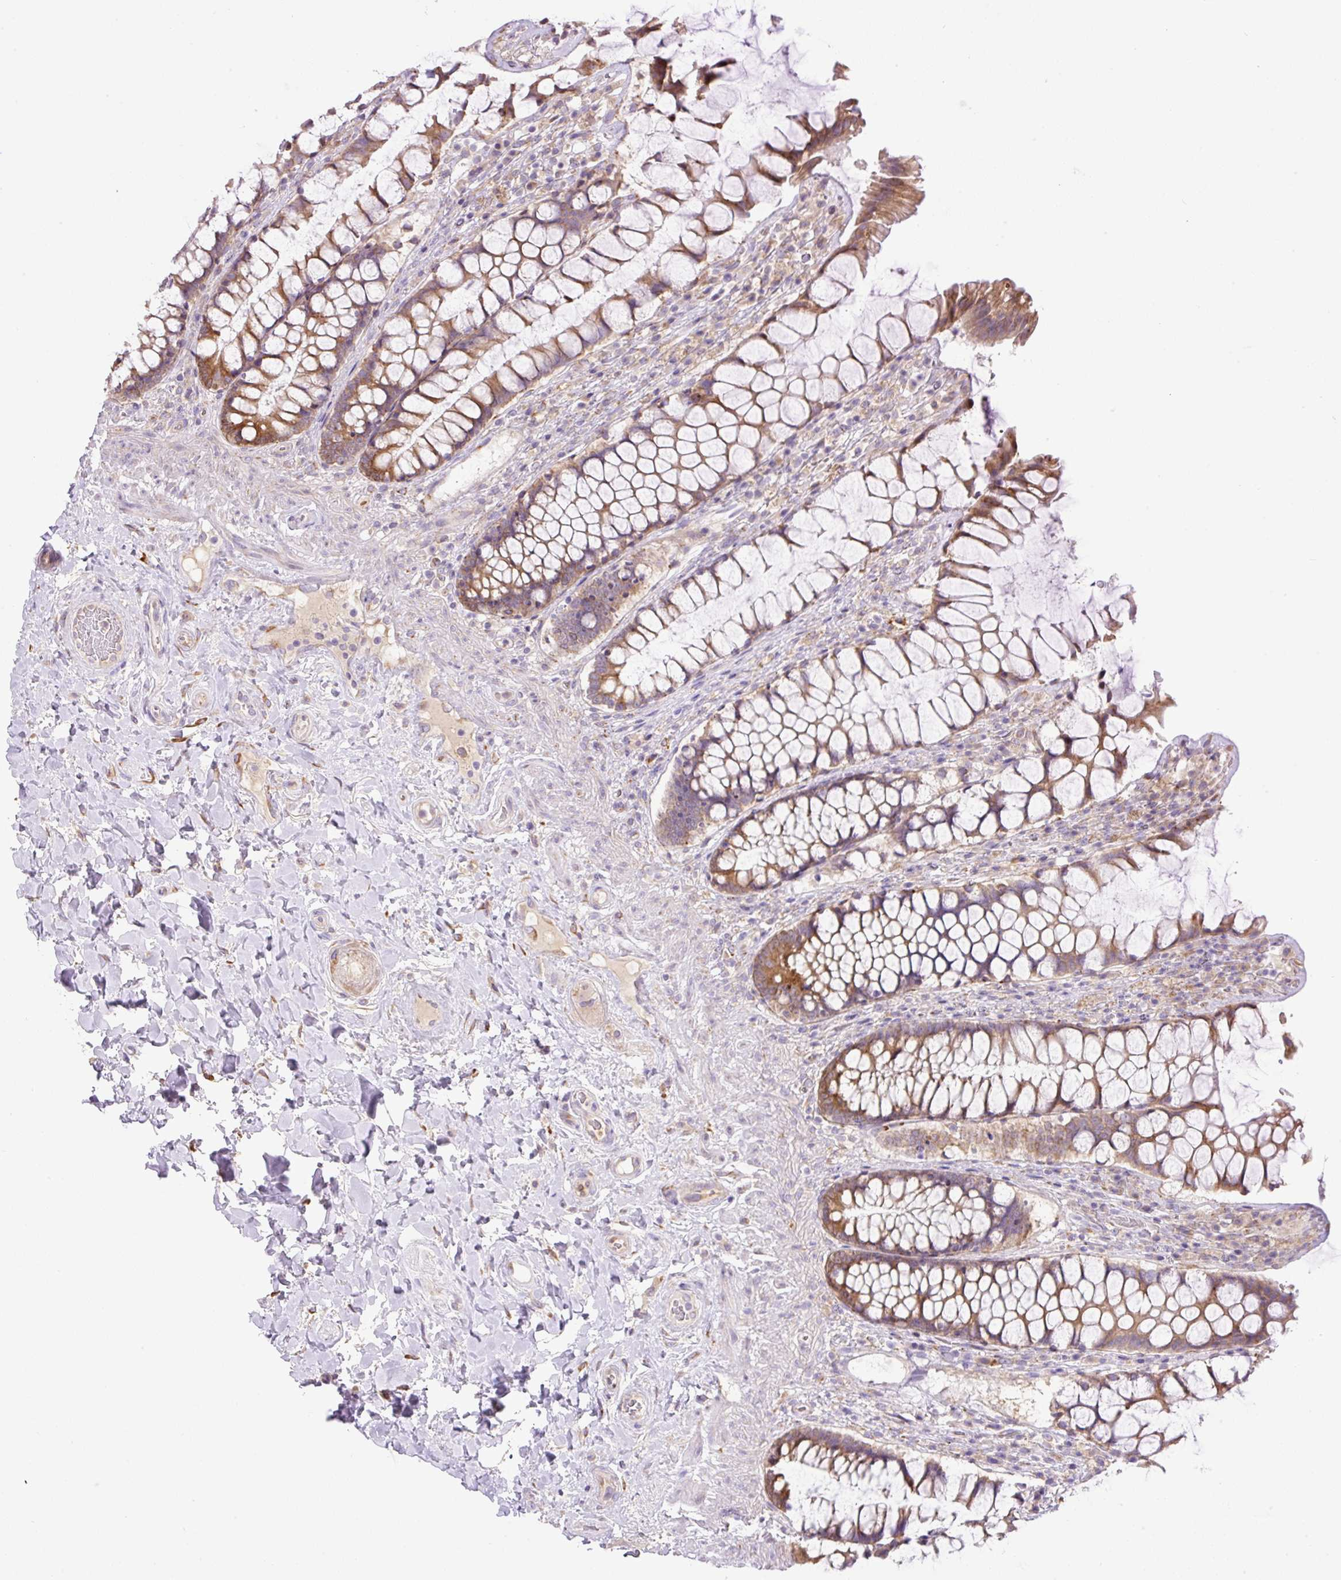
{"staining": {"intensity": "moderate", "quantity": ">75%", "location": "cytoplasmic/membranous"}, "tissue": "rectum", "cell_type": "Glandular cells", "image_type": "normal", "snomed": [{"axis": "morphology", "description": "Normal tissue, NOS"}, {"axis": "topography", "description": "Rectum"}], "caption": "Immunohistochemistry (IHC) of unremarkable human rectum exhibits medium levels of moderate cytoplasmic/membranous staining in approximately >75% of glandular cells. The staining is performed using DAB (3,3'-diaminobenzidine) brown chromogen to label protein expression. The nuclei are counter-stained blue using hematoxylin.", "gene": "POFUT1", "patient": {"sex": "female", "age": 58}}